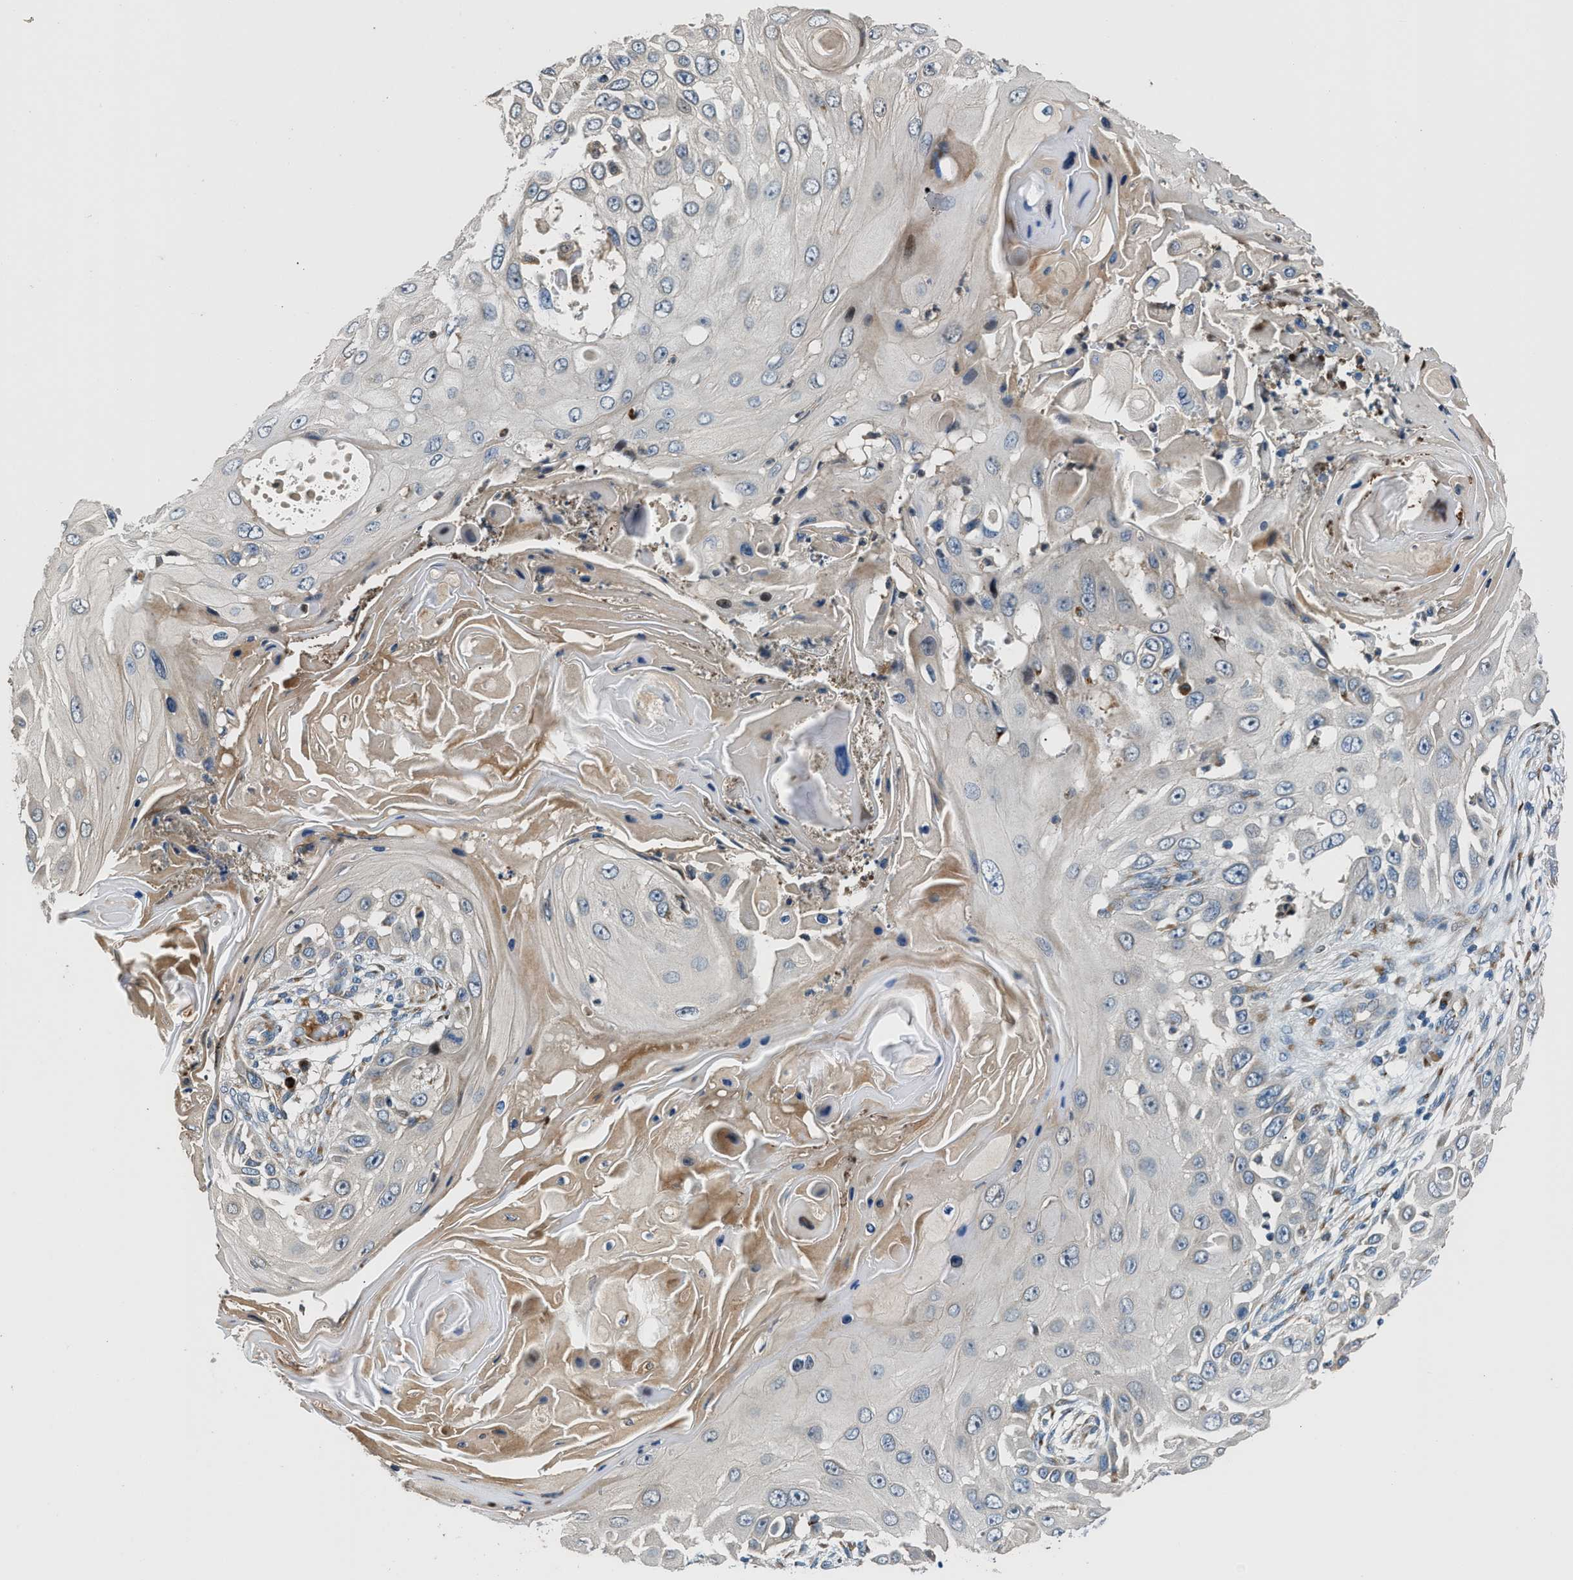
{"staining": {"intensity": "weak", "quantity": "<25%", "location": "cytoplasmic/membranous"}, "tissue": "skin cancer", "cell_type": "Tumor cells", "image_type": "cancer", "snomed": [{"axis": "morphology", "description": "Squamous cell carcinoma, NOS"}, {"axis": "topography", "description": "Skin"}], "caption": "Immunohistochemistry of skin cancer demonstrates no expression in tumor cells.", "gene": "FUT8", "patient": {"sex": "female", "age": 44}}